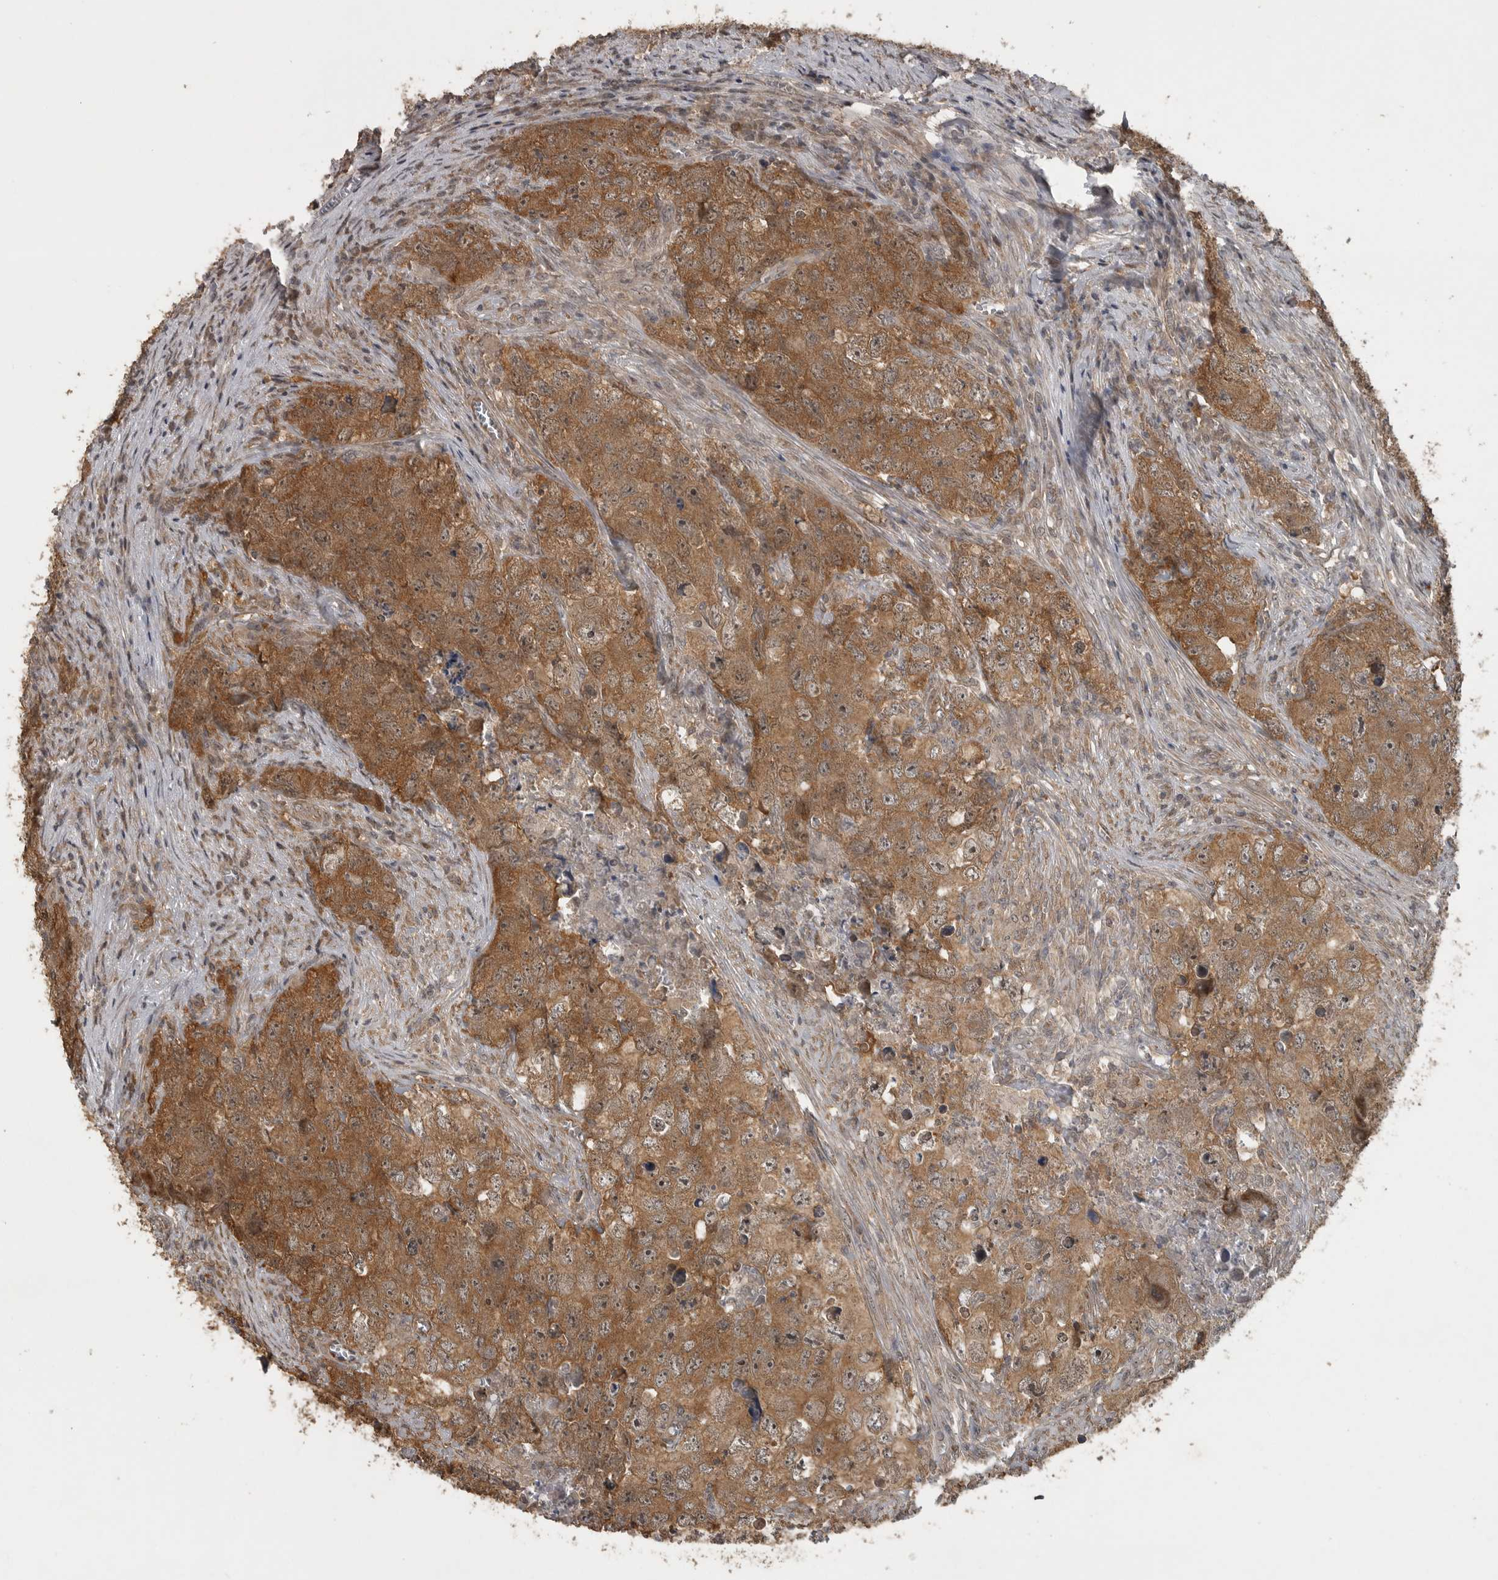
{"staining": {"intensity": "moderate", "quantity": ">75%", "location": "cytoplasmic/membranous"}, "tissue": "testis cancer", "cell_type": "Tumor cells", "image_type": "cancer", "snomed": [{"axis": "morphology", "description": "Seminoma, NOS"}, {"axis": "morphology", "description": "Carcinoma, Embryonal, NOS"}, {"axis": "topography", "description": "Testis"}], "caption": "The histopathology image demonstrates immunohistochemical staining of testis cancer (seminoma). There is moderate cytoplasmic/membranous staining is identified in approximately >75% of tumor cells.", "gene": "LLGL1", "patient": {"sex": "male", "age": 43}}